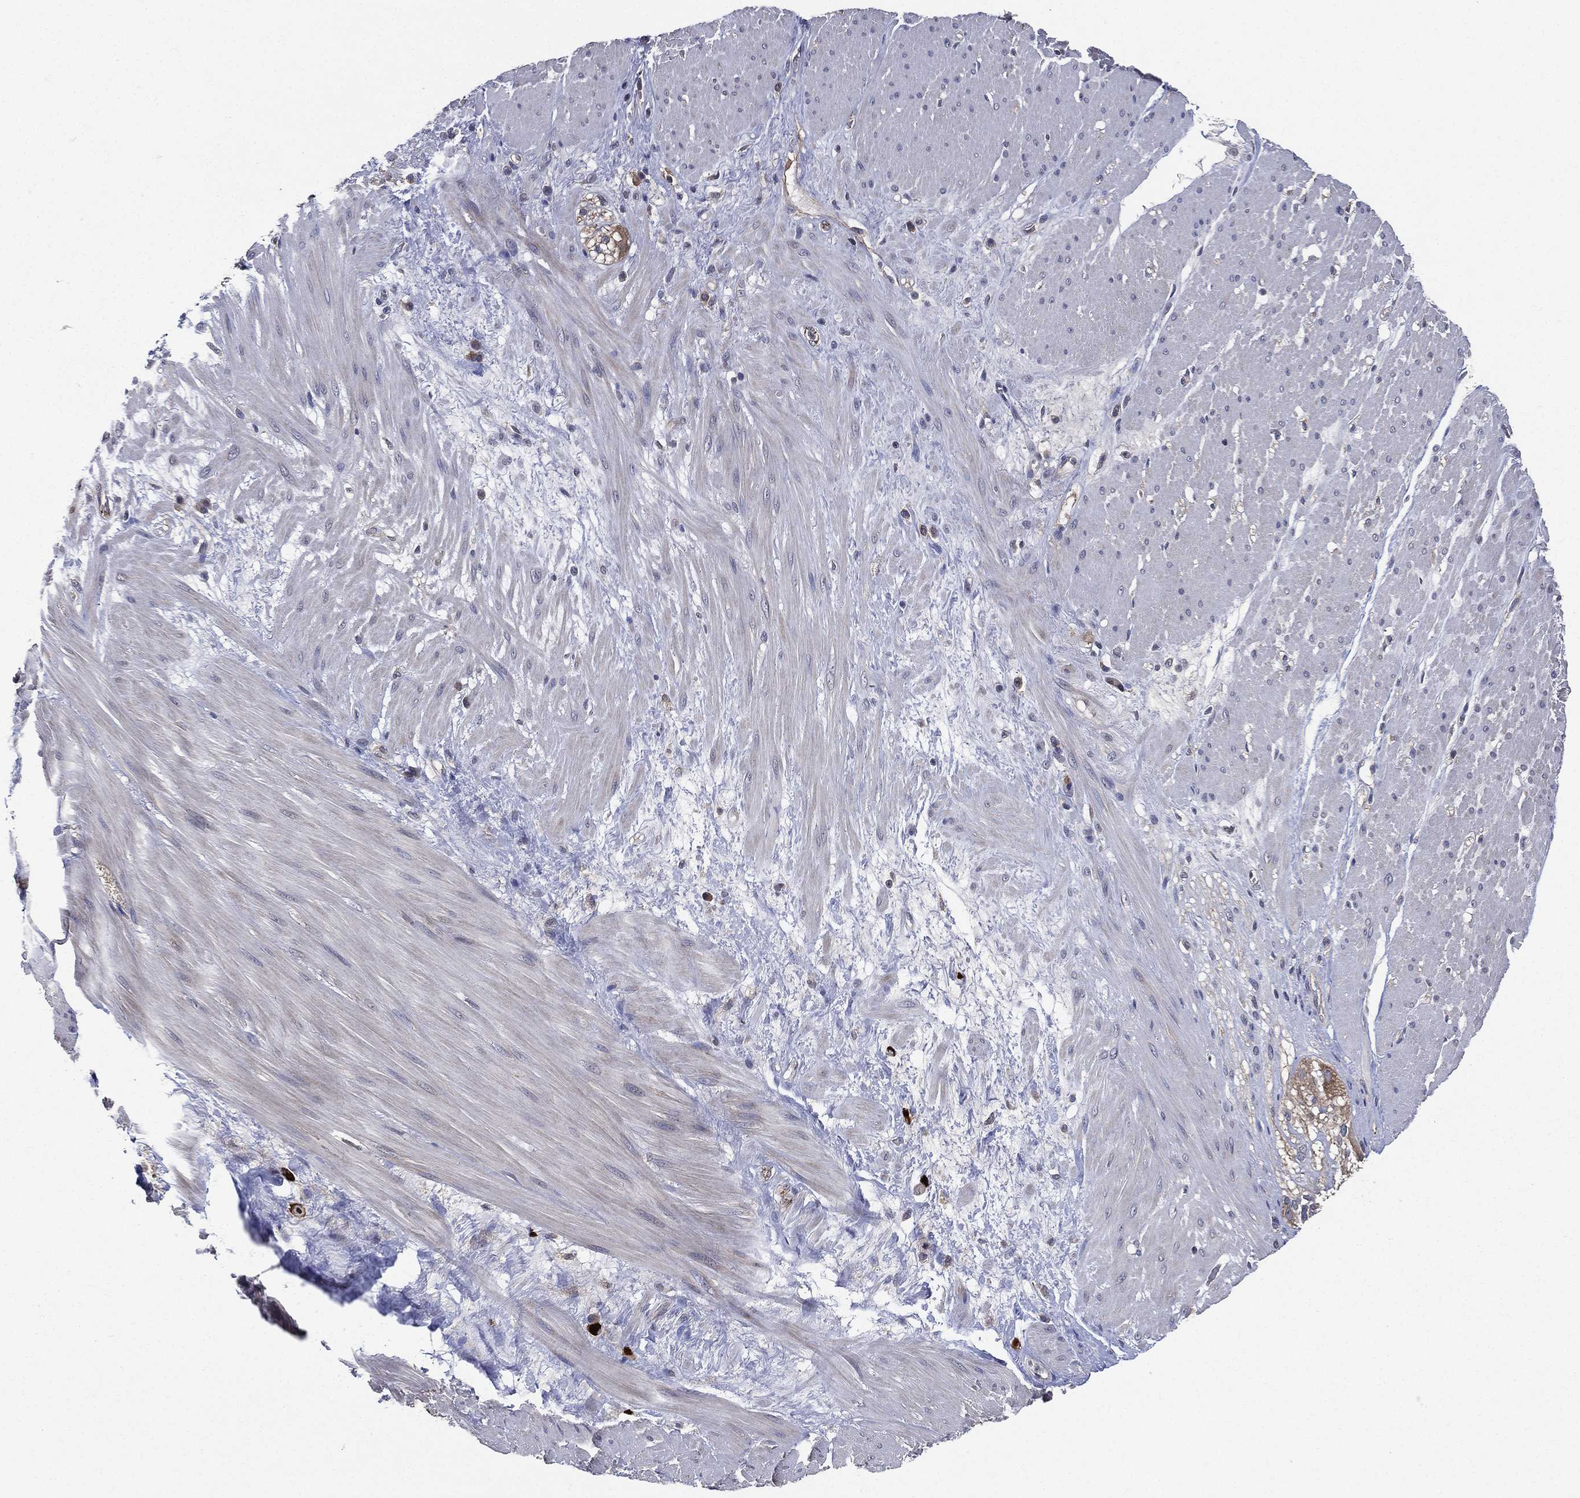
{"staining": {"intensity": "negative", "quantity": "none", "location": "none"}, "tissue": "smooth muscle", "cell_type": "Smooth muscle cells", "image_type": "normal", "snomed": [{"axis": "morphology", "description": "Normal tissue, NOS"}, {"axis": "topography", "description": "Soft tissue"}, {"axis": "topography", "description": "Smooth muscle"}], "caption": "Human smooth muscle stained for a protein using immunohistochemistry (IHC) displays no staining in smooth muscle cells.", "gene": "SMPD3", "patient": {"sex": "male", "age": 72}}